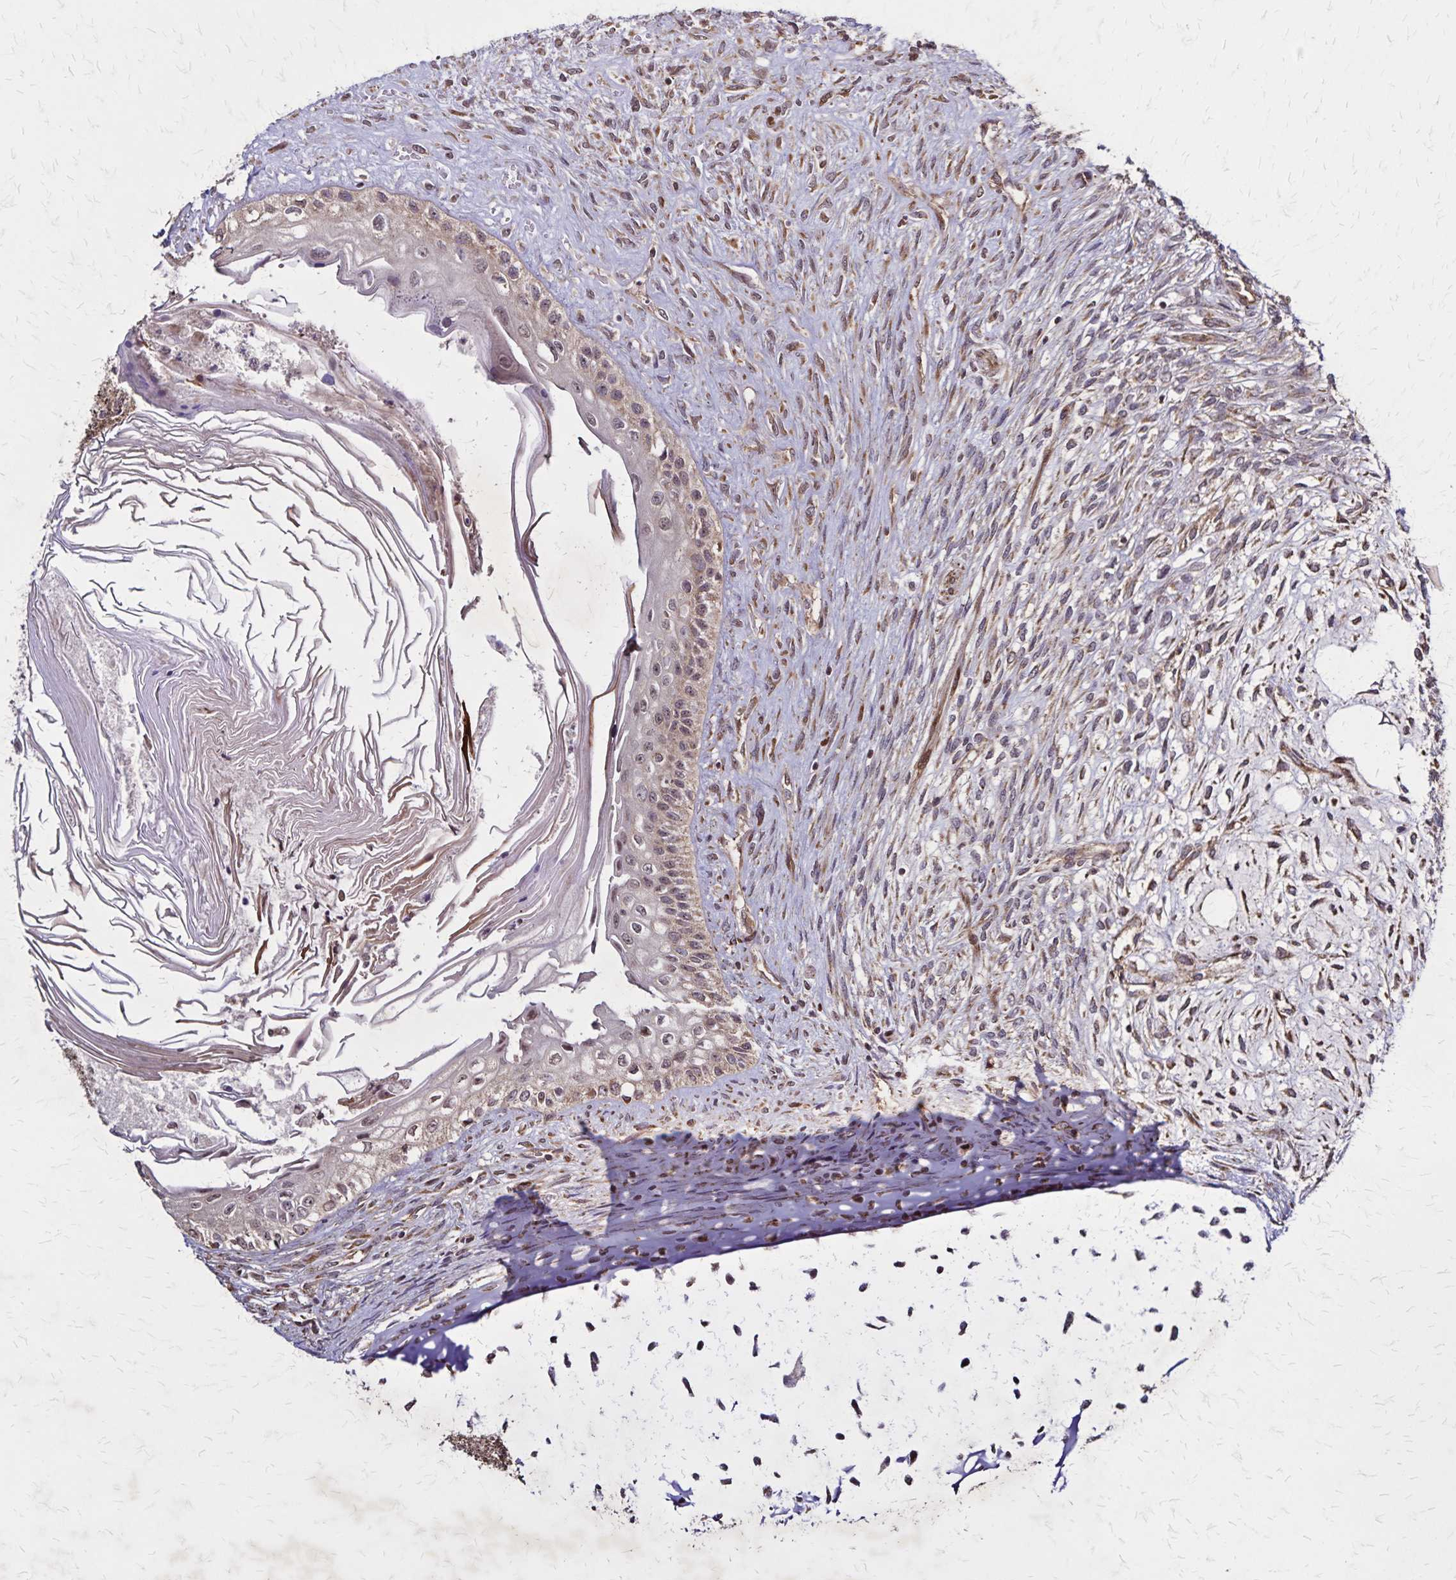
{"staining": {"intensity": "weak", "quantity": "25%-75%", "location": "cytoplasmic/membranous"}, "tissue": "testis cancer", "cell_type": "Tumor cells", "image_type": "cancer", "snomed": [{"axis": "morphology", "description": "Carcinoma, Embryonal, NOS"}, {"axis": "topography", "description": "Testis"}], "caption": "A high-resolution micrograph shows immunohistochemistry (IHC) staining of testis embryonal carcinoma, which exhibits weak cytoplasmic/membranous positivity in about 25%-75% of tumor cells.", "gene": "NFS1", "patient": {"sex": "male", "age": 37}}